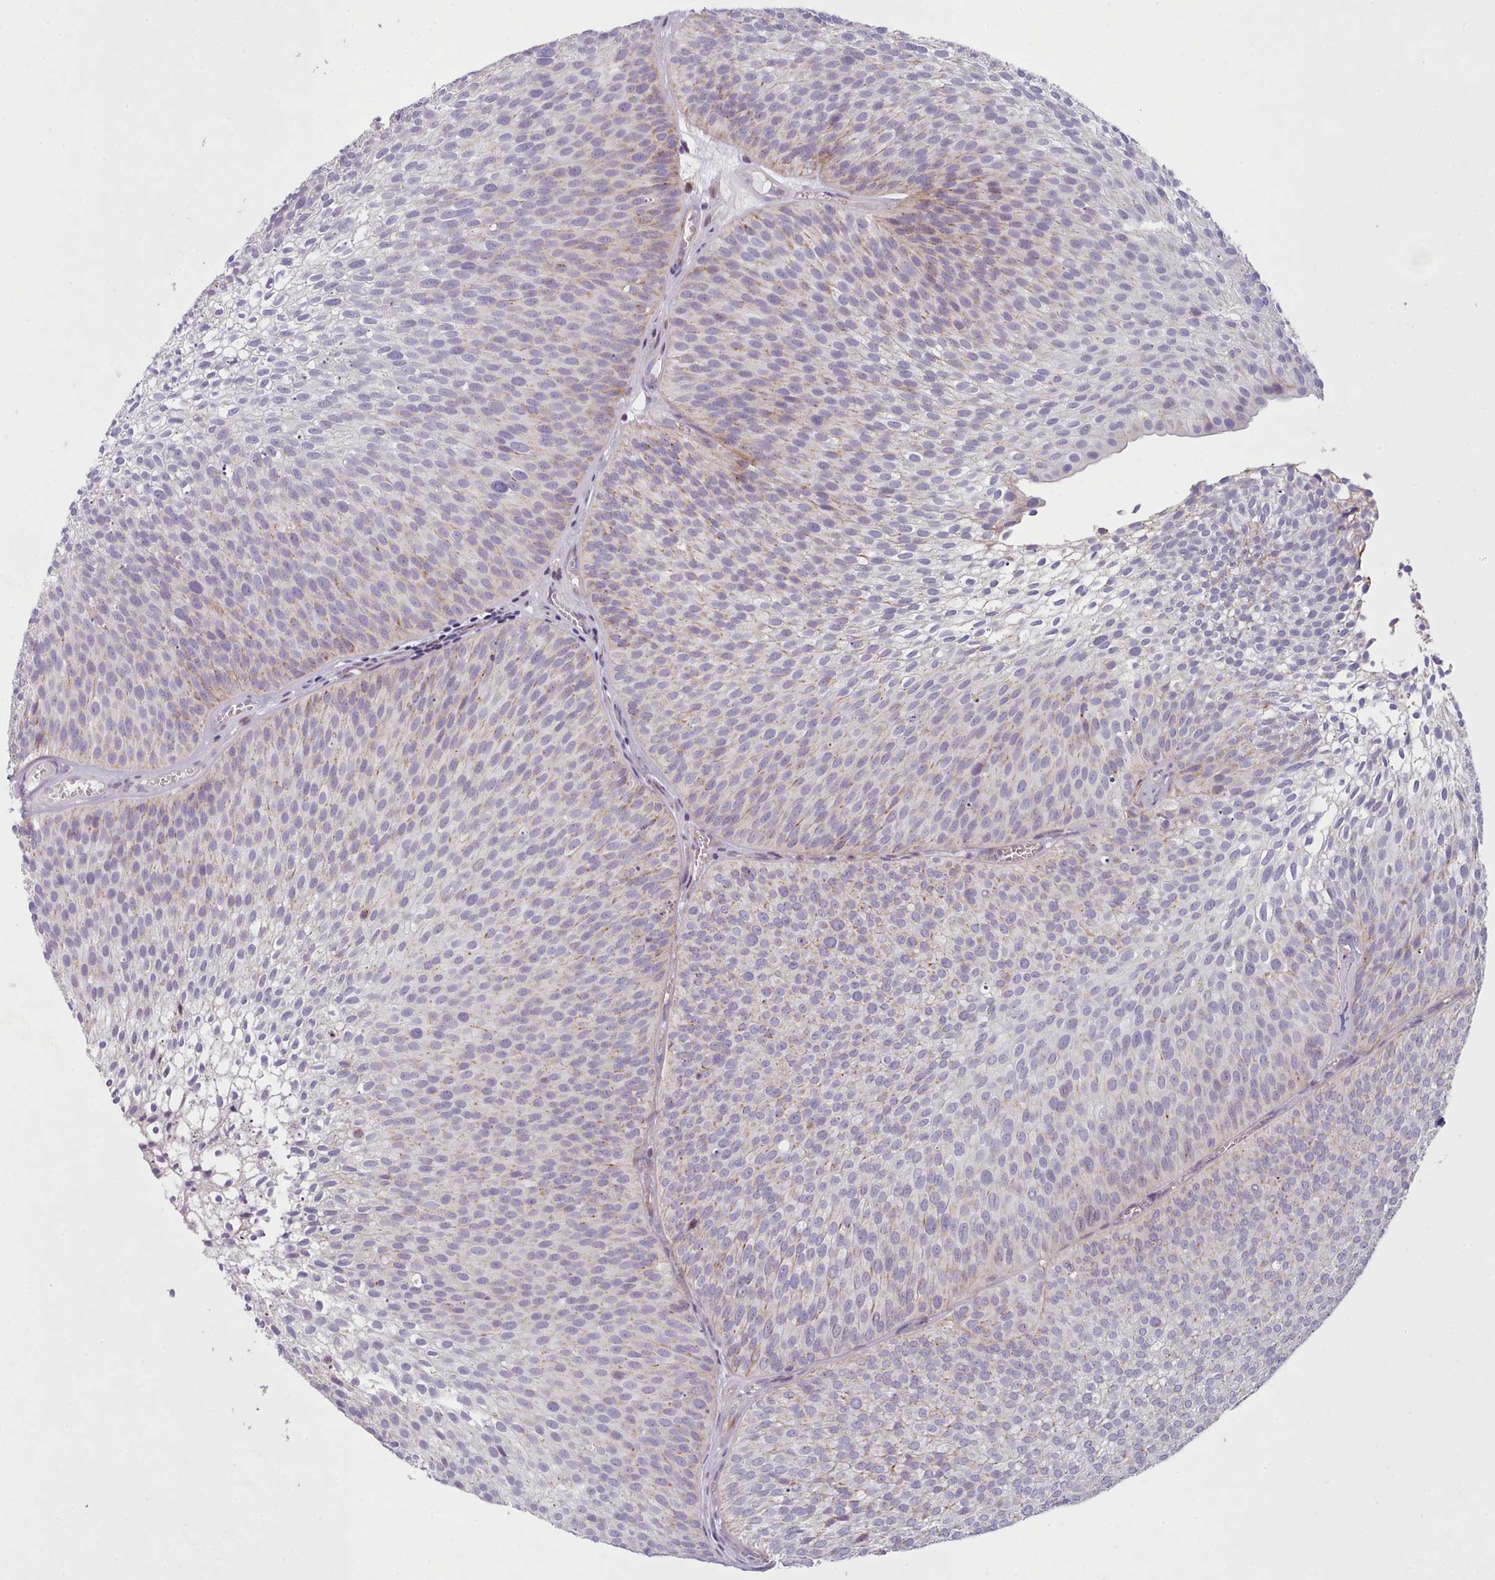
{"staining": {"intensity": "weak", "quantity": "<25%", "location": "cytoplasmic/membranous"}, "tissue": "urothelial cancer", "cell_type": "Tumor cells", "image_type": "cancer", "snomed": [{"axis": "morphology", "description": "Urothelial carcinoma, Low grade"}, {"axis": "topography", "description": "Urinary bladder"}], "caption": "Immunohistochemical staining of human urothelial cancer reveals no significant expression in tumor cells.", "gene": "SLC52A3", "patient": {"sex": "male", "age": 91}}